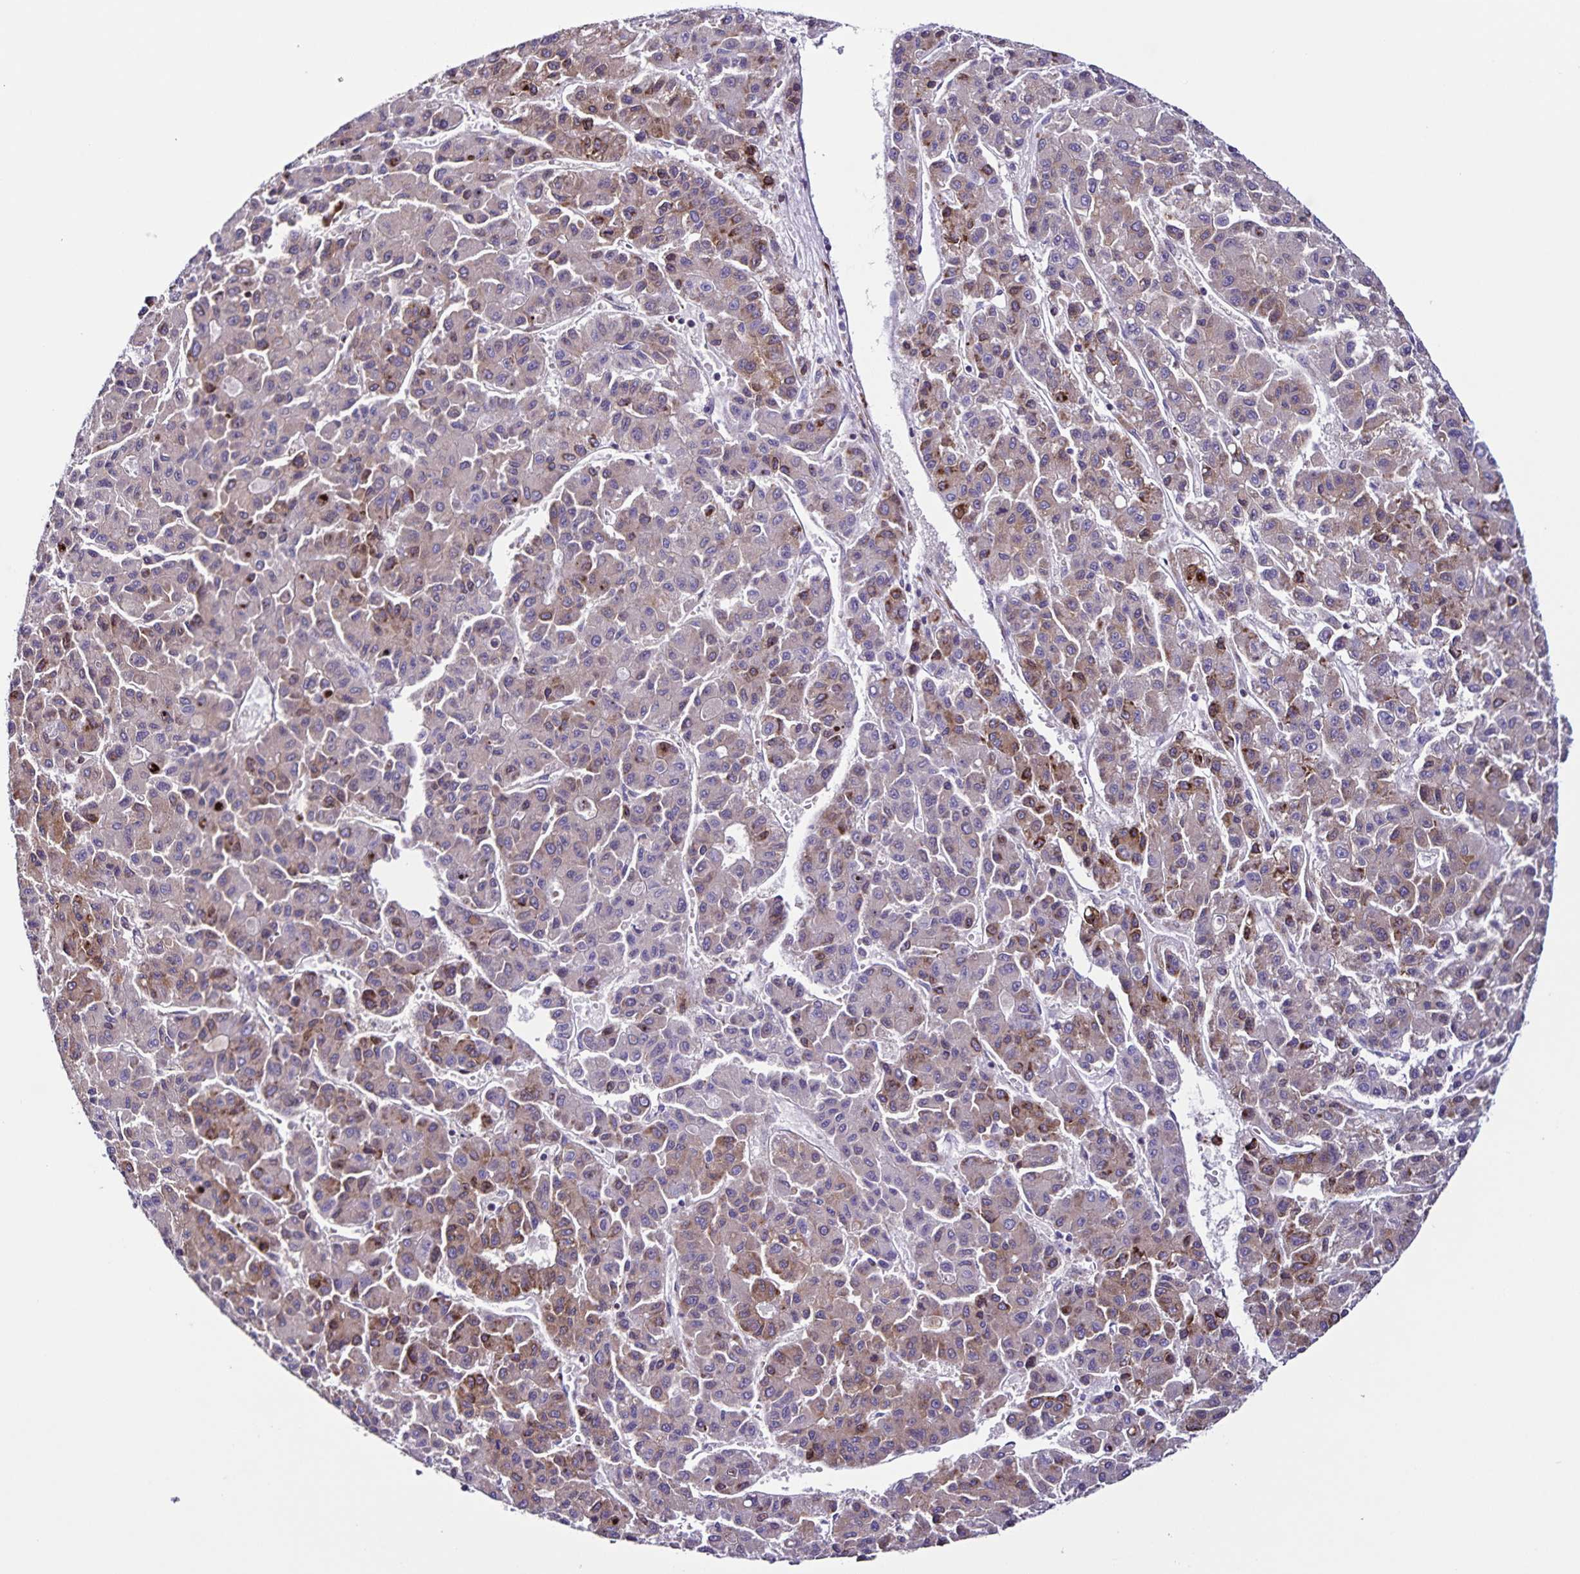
{"staining": {"intensity": "weak", "quantity": "25%-75%", "location": "cytoplasmic/membranous"}, "tissue": "liver cancer", "cell_type": "Tumor cells", "image_type": "cancer", "snomed": [{"axis": "morphology", "description": "Carcinoma, Hepatocellular, NOS"}, {"axis": "topography", "description": "Liver"}], "caption": "Liver cancer was stained to show a protein in brown. There is low levels of weak cytoplasmic/membranous expression in approximately 25%-75% of tumor cells. Immunohistochemistry (ihc) stains the protein in brown and the nuclei are stained blue.", "gene": "OSBPL5", "patient": {"sex": "male", "age": 70}}